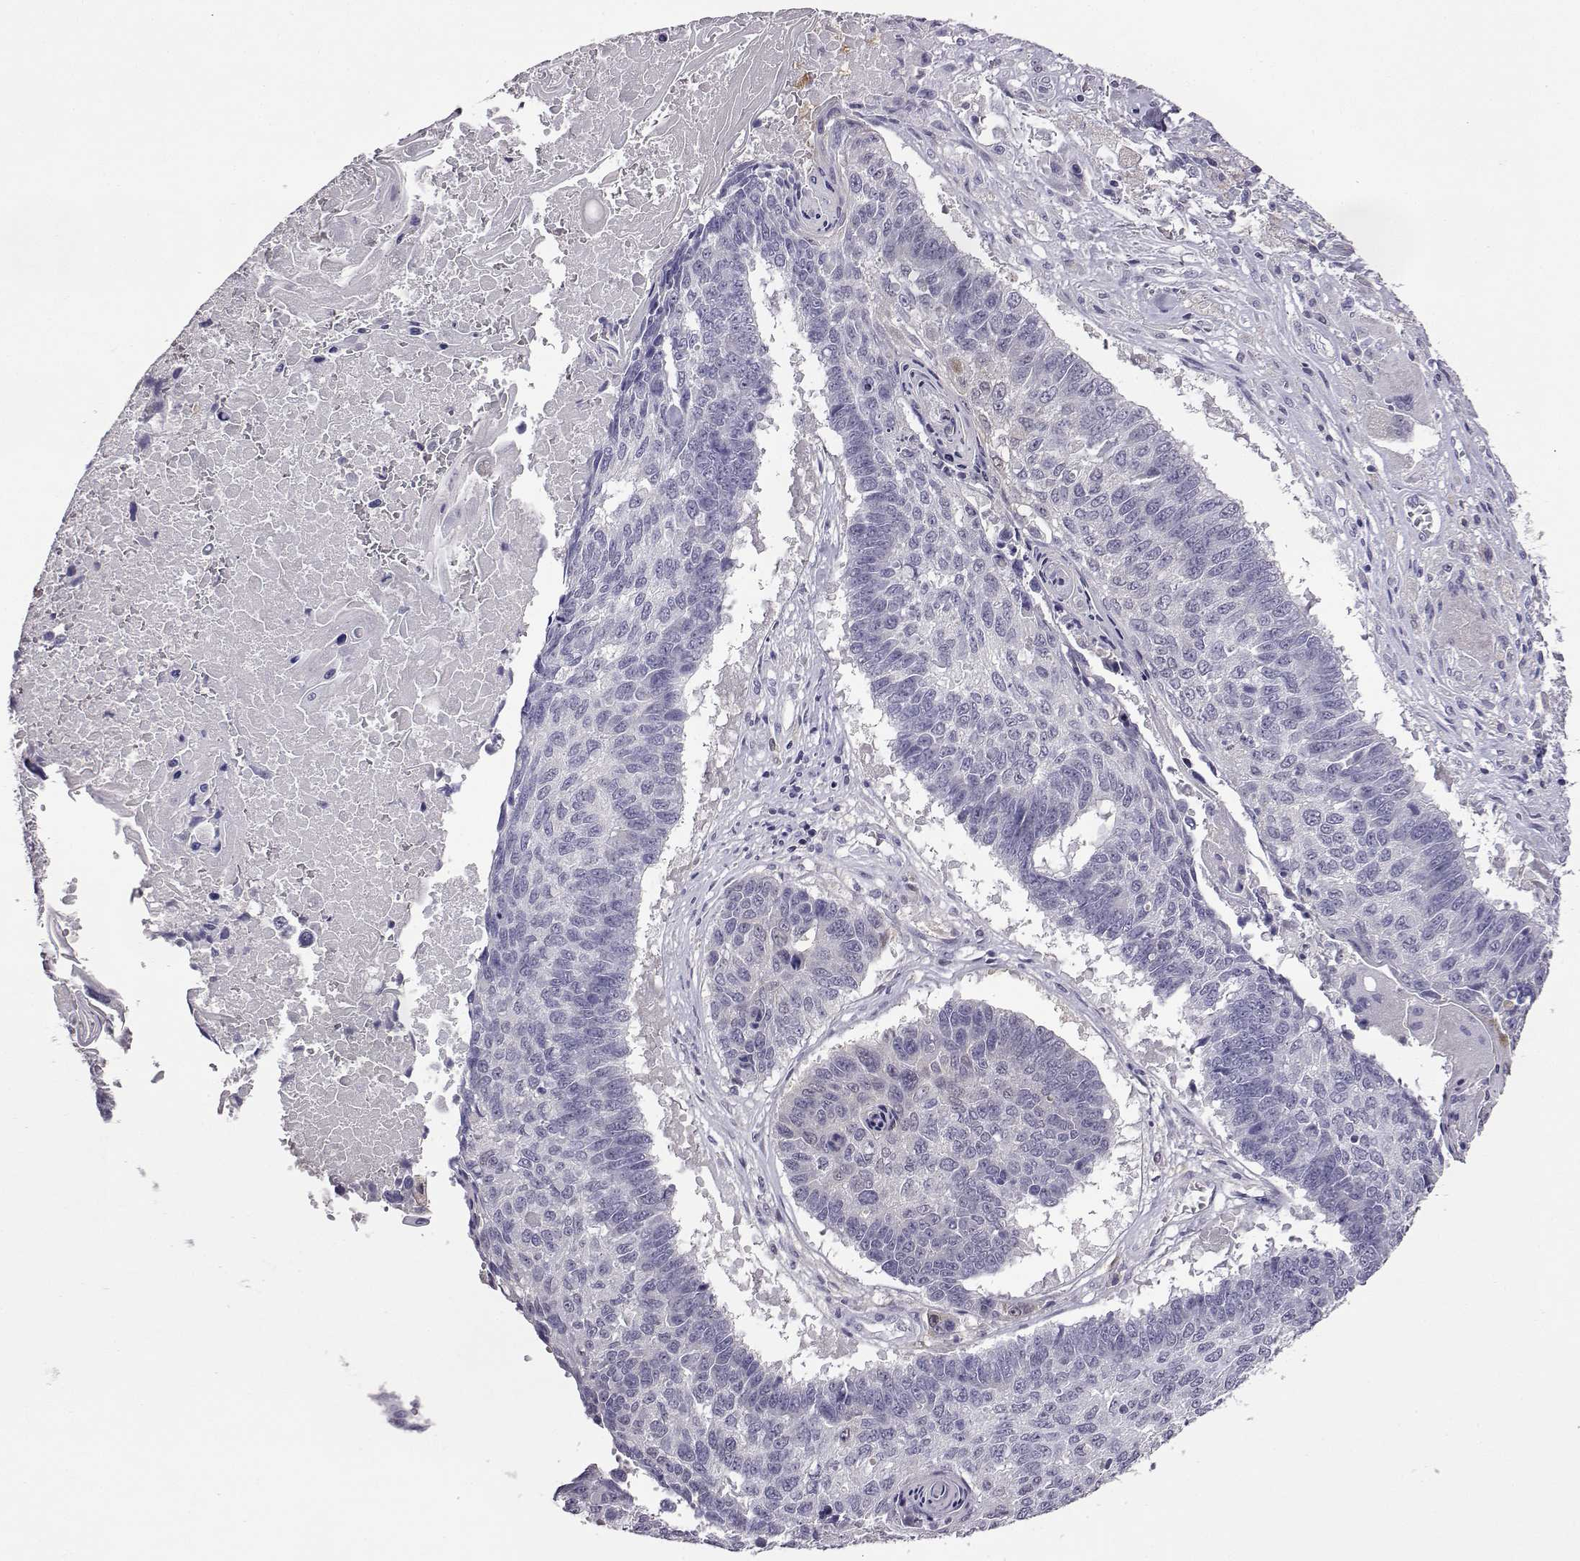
{"staining": {"intensity": "negative", "quantity": "none", "location": "none"}, "tissue": "lung cancer", "cell_type": "Tumor cells", "image_type": "cancer", "snomed": [{"axis": "morphology", "description": "Squamous cell carcinoma, NOS"}, {"axis": "topography", "description": "Lung"}], "caption": "Tumor cells show no significant expression in lung squamous cell carcinoma.", "gene": "AKR1B1", "patient": {"sex": "male", "age": 73}}